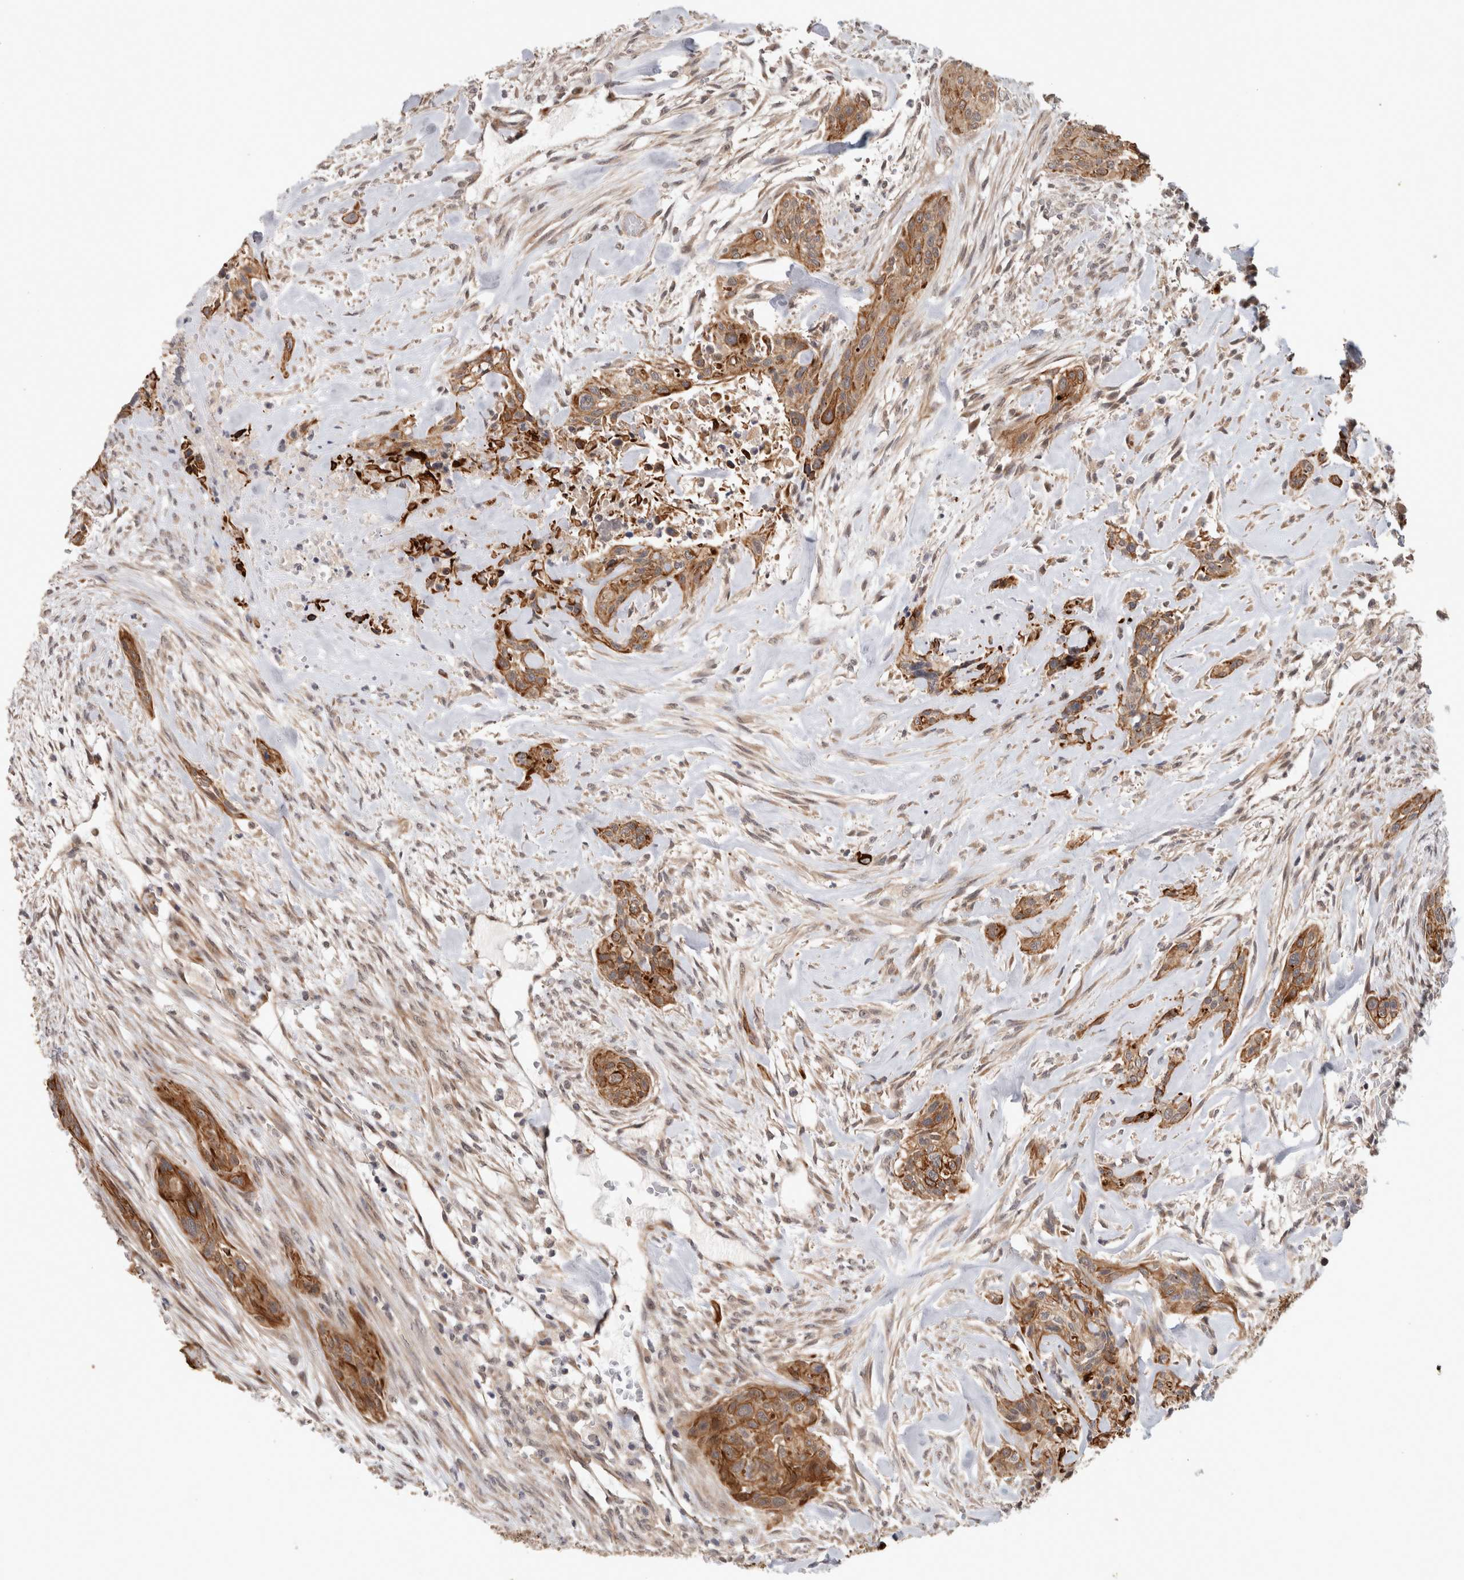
{"staining": {"intensity": "moderate", "quantity": ">75%", "location": "cytoplasmic/membranous"}, "tissue": "urothelial cancer", "cell_type": "Tumor cells", "image_type": "cancer", "snomed": [{"axis": "morphology", "description": "Urothelial carcinoma, High grade"}, {"axis": "topography", "description": "Urinary bladder"}], "caption": "DAB immunohistochemical staining of human urothelial cancer reveals moderate cytoplasmic/membranous protein staining in approximately >75% of tumor cells.", "gene": "CRISPLD1", "patient": {"sex": "male", "age": 35}}